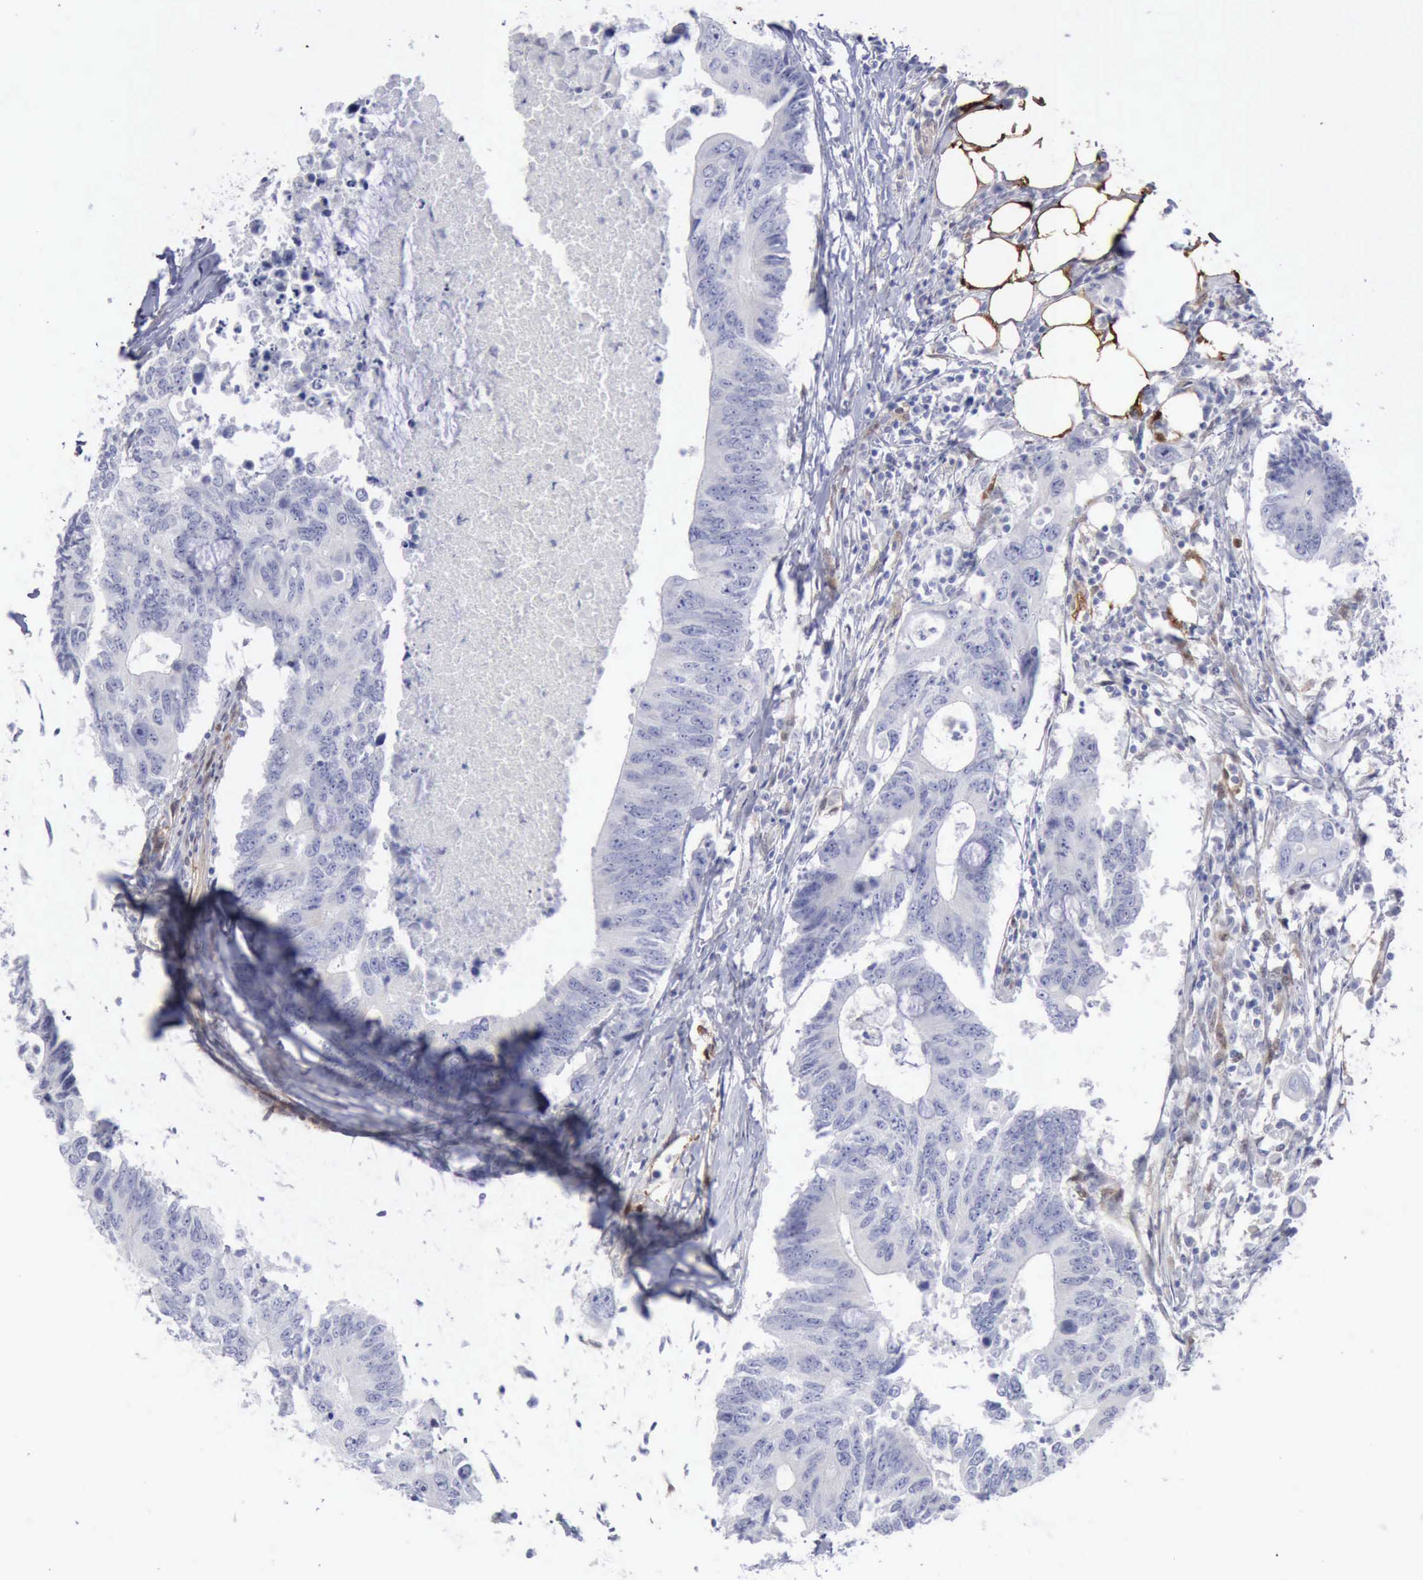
{"staining": {"intensity": "negative", "quantity": "none", "location": "none"}, "tissue": "colorectal cancer", "cell_type": "Tumor cells", "image_type": "cancer", "snomed": [{"axis": "morphology", "description": "Adenocarcinoma, NOS"}, {"axis": "topography", "description": "Colon"}], "caption": "Tumor cells are negative for protein expression in human colorectal cancer (adenocarcinoma).", "gene": "FHL1", "patient": {"sex": "male", "age": 71}}